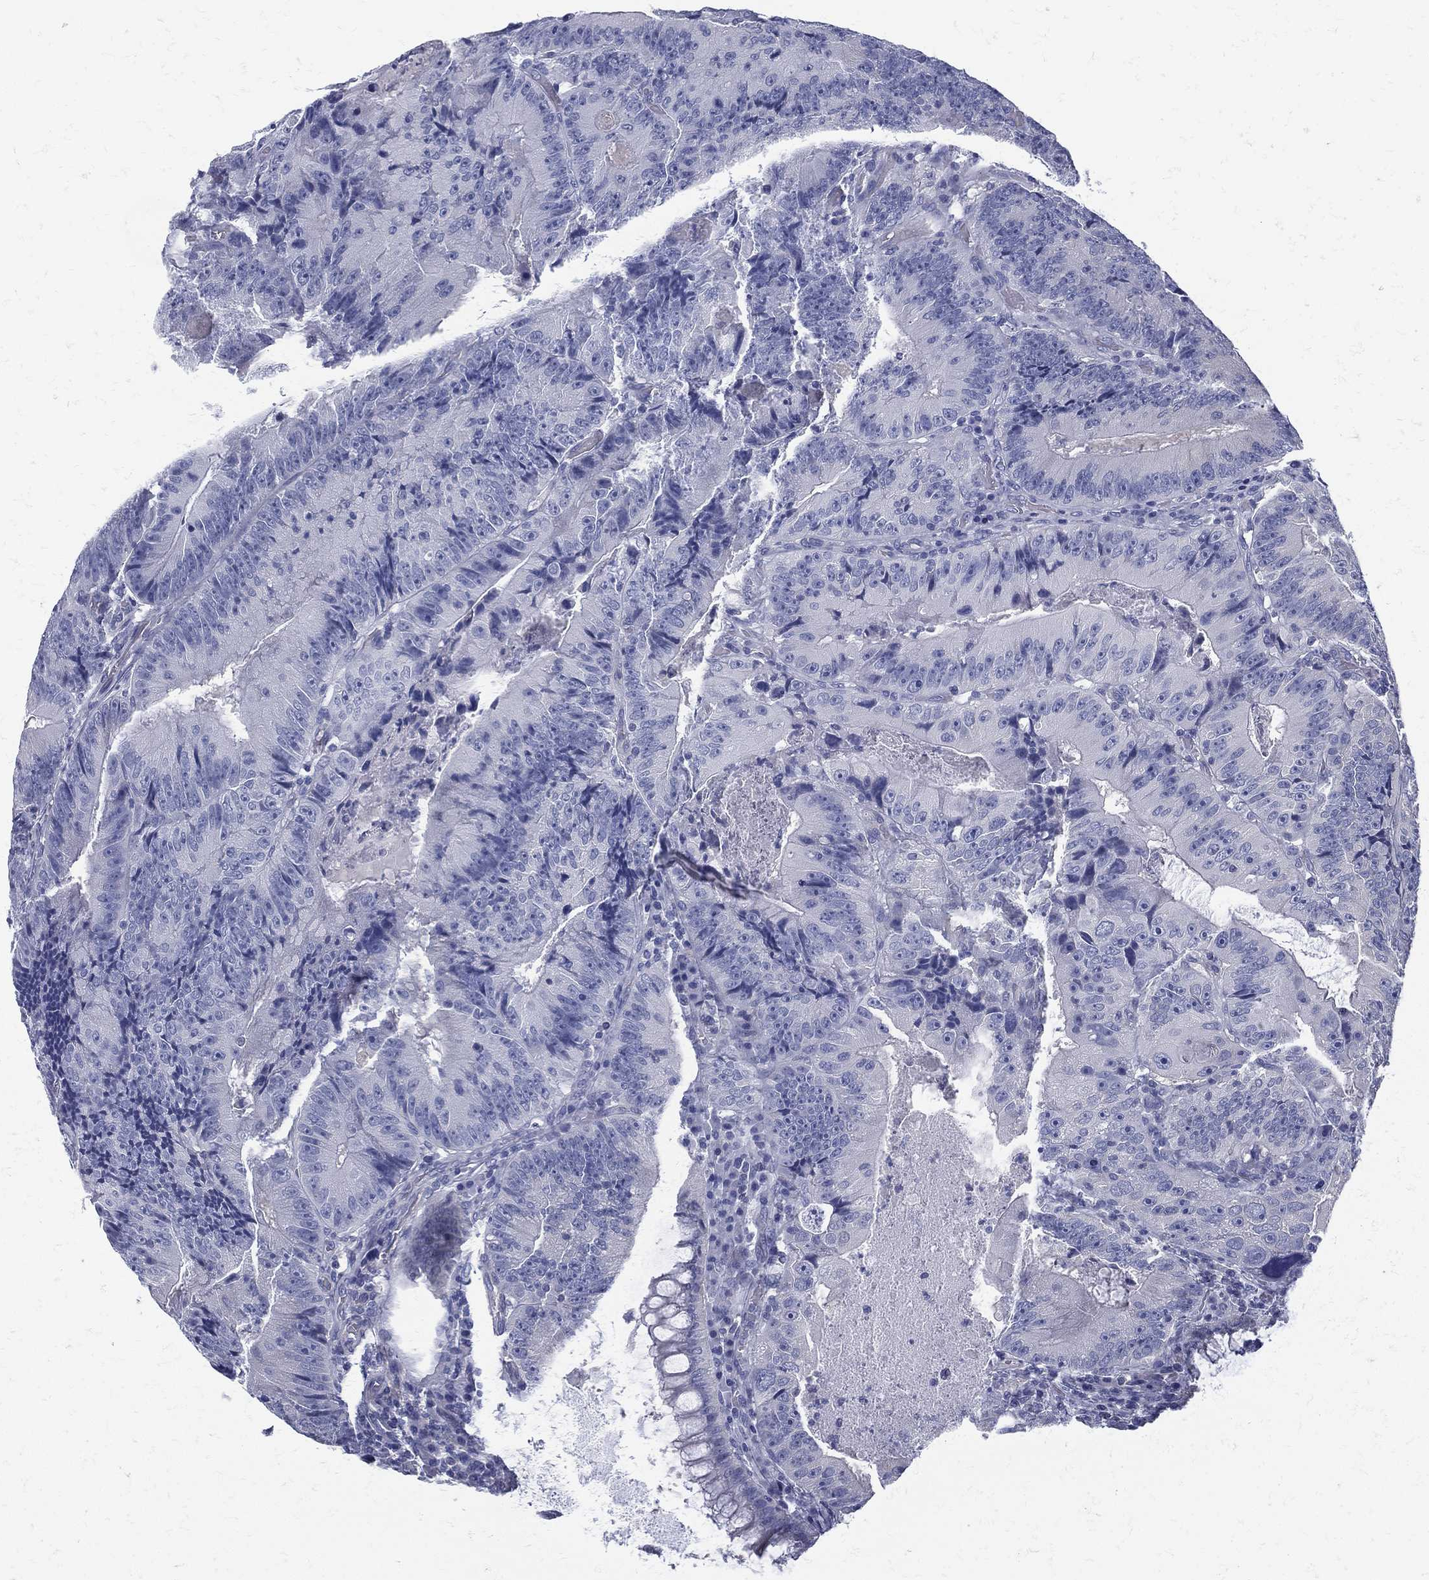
{"staining": {"intensity": "negative", "quantity": "none", "location": "none"}, "tissue": "colorectal cancer", "cell_type": "Tumor cells", "image_type": "cancer", "snomed": [{"axis": "morphology", "description": "Adenocarcinoma, NOS"}, {"axis": "topography", "description": "Colon"}], "caption": "Human colorectal cancer stained for a protein using immunohistochemistry (IHC) exhibits no expression in tumor cells.", "gene": "ETNPPL", "patient": {"sex": "female", "age": 86}}